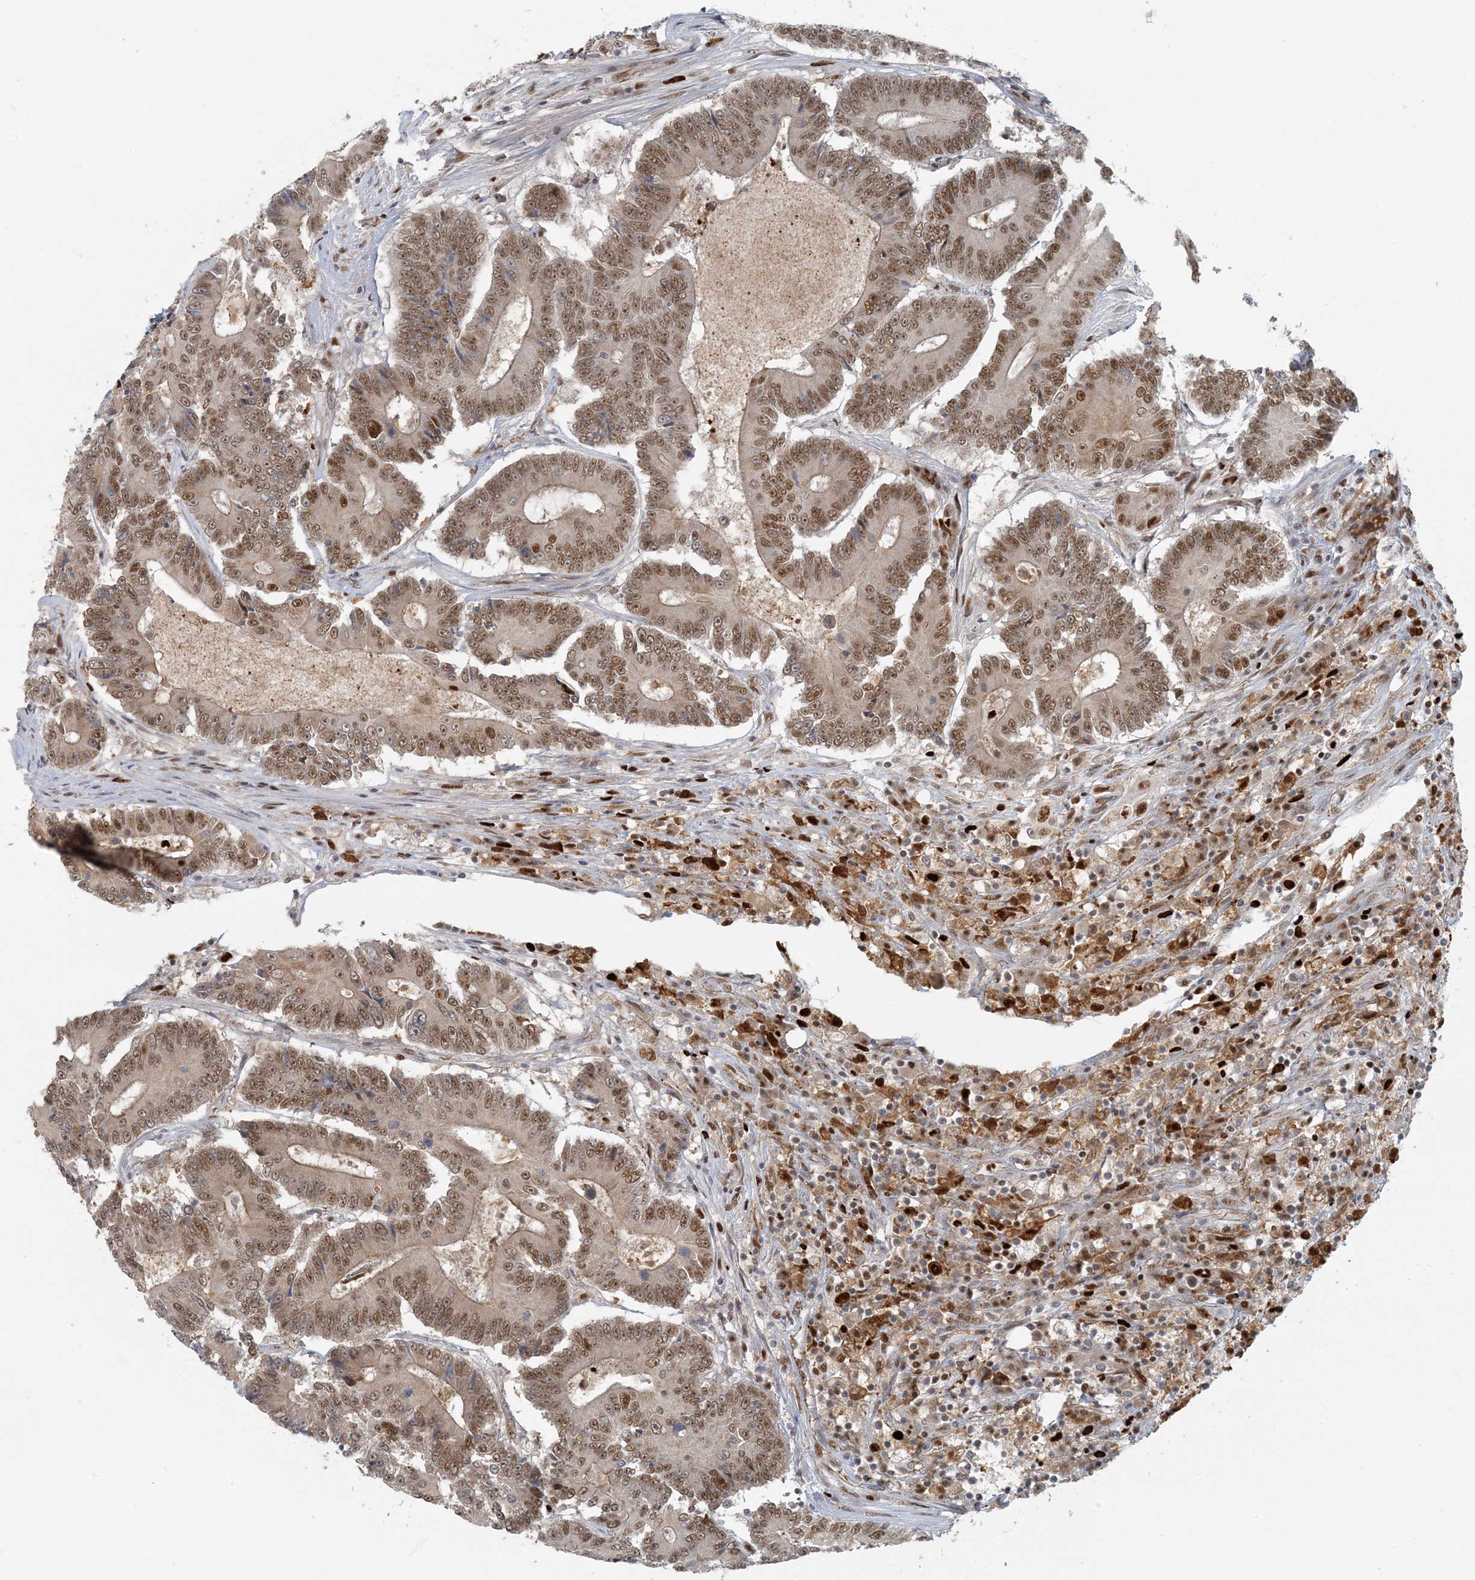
{"staining": {"intensity": "moderate", "quantity": ">75%", "location": "nuclear"}, "tissue": "colorectal cancer", "cell_type": "Tumor cells", "image_type": "cancer", "snomed": [{"axis": "morphology", "description": "Adenocarcinoma, NOS"}, {"axis": "topography", "description": "Colon"}], "caption": "A high-resolution histopathology image shows immunohistochemistry (IHC) staining of adenocarcinoma (colorectal), which exhibits moderate nuclear positivity in about >75% of tumor cells.", "gene": "AK9", "patient": {"sex": "male", "age": 83}}